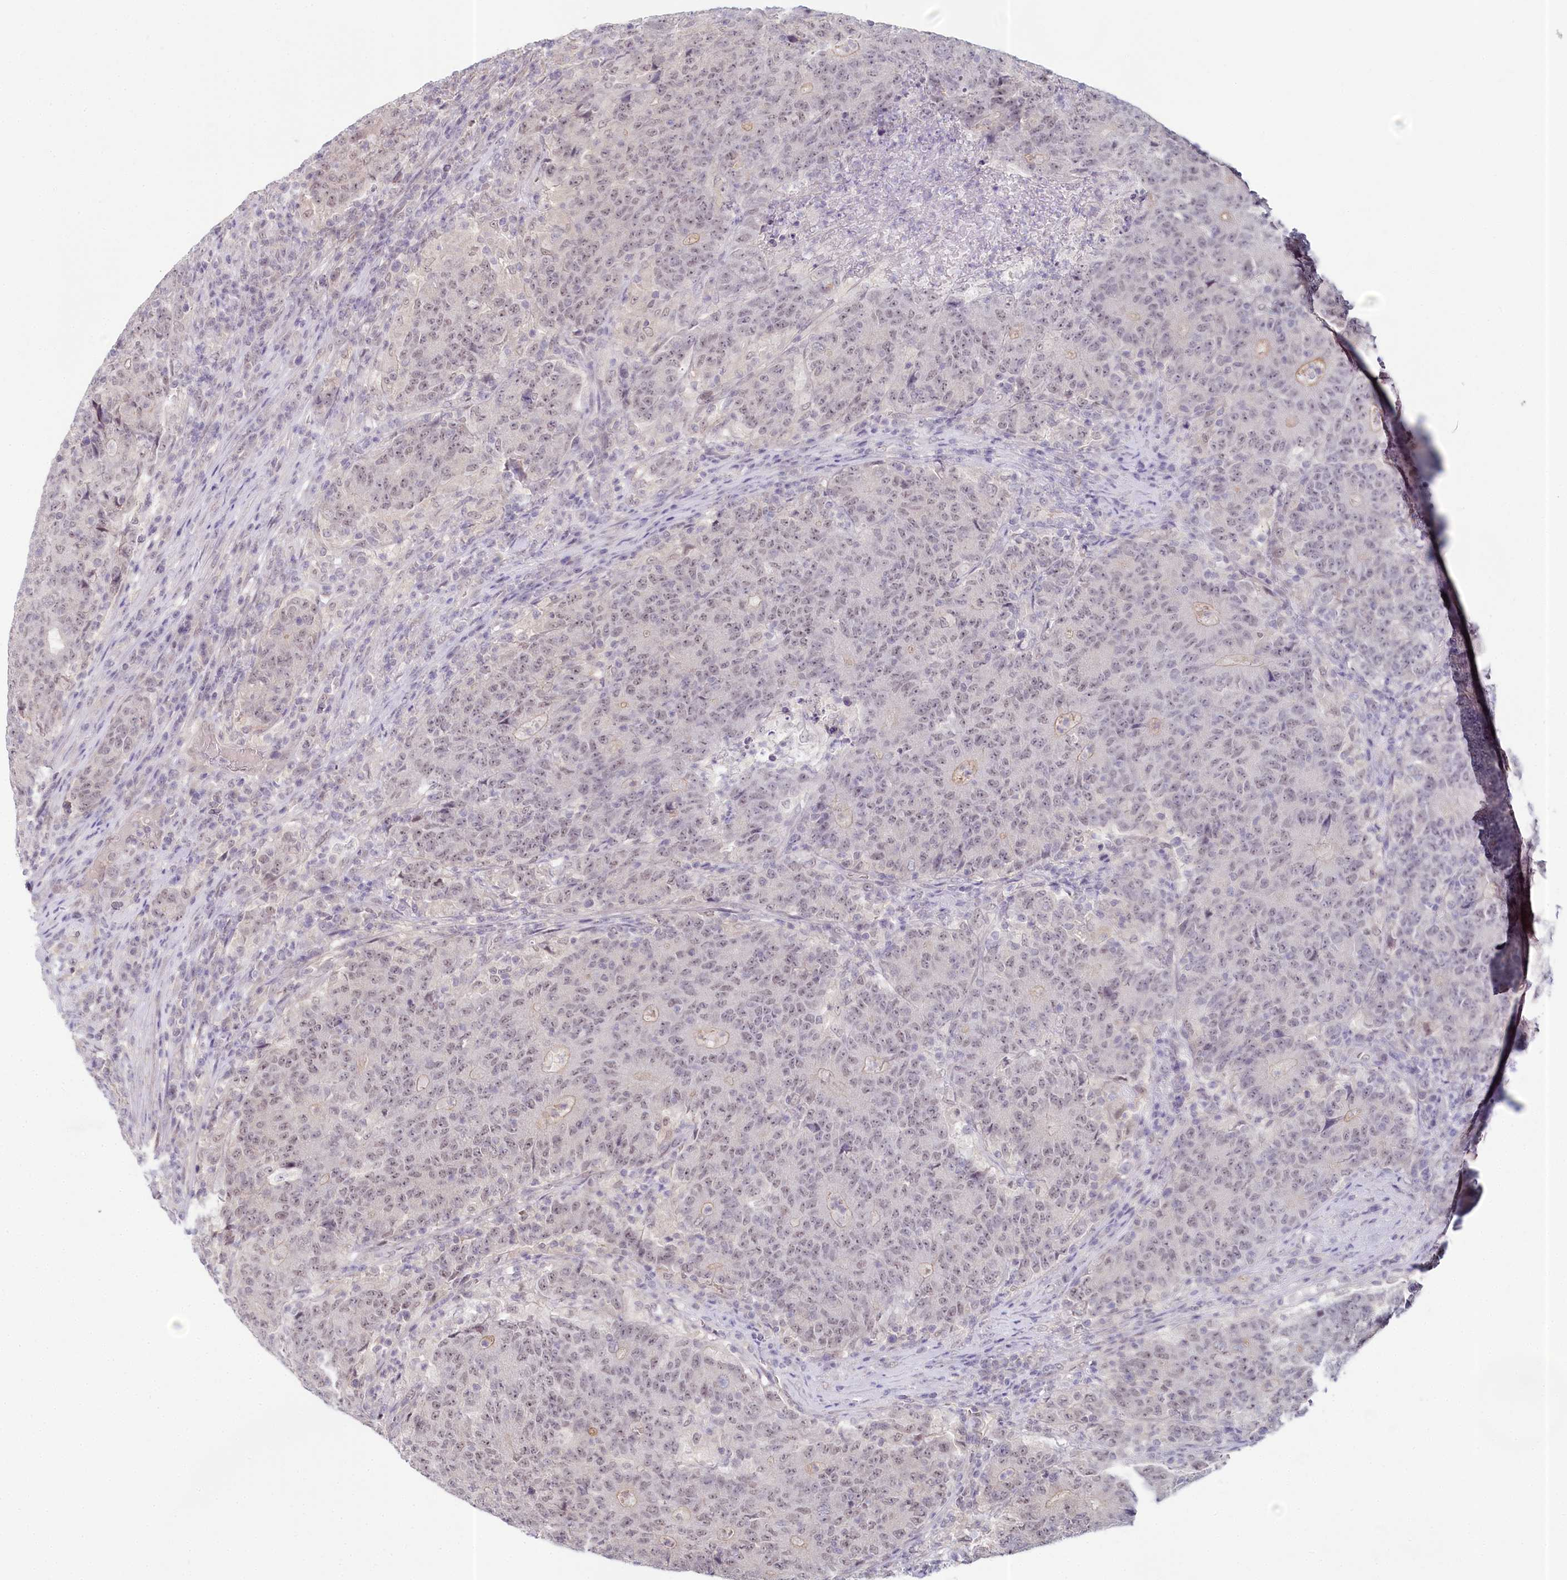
{"staining": {"intensity": "weak", "quantity": "25%-75%", "location": "nuclear"}, "tissue": "colorectal cancer", "cell_type": "Tumor cells", "image_type": "cancer", "snomed": [{"axis": "morphology", "description": "Adenocarcinoma, NOS"}, {"axis": "topography", "description": "Colon"}], "caption": "Immunohistochemical staining of human colorectal cancer (adenocarcinoma) exhibits low levels of weak nuclear protein staining in about 25%-75% of tumor cells.", "gene": "AMTN", "patient": {"sex": "female", "age": 75}}